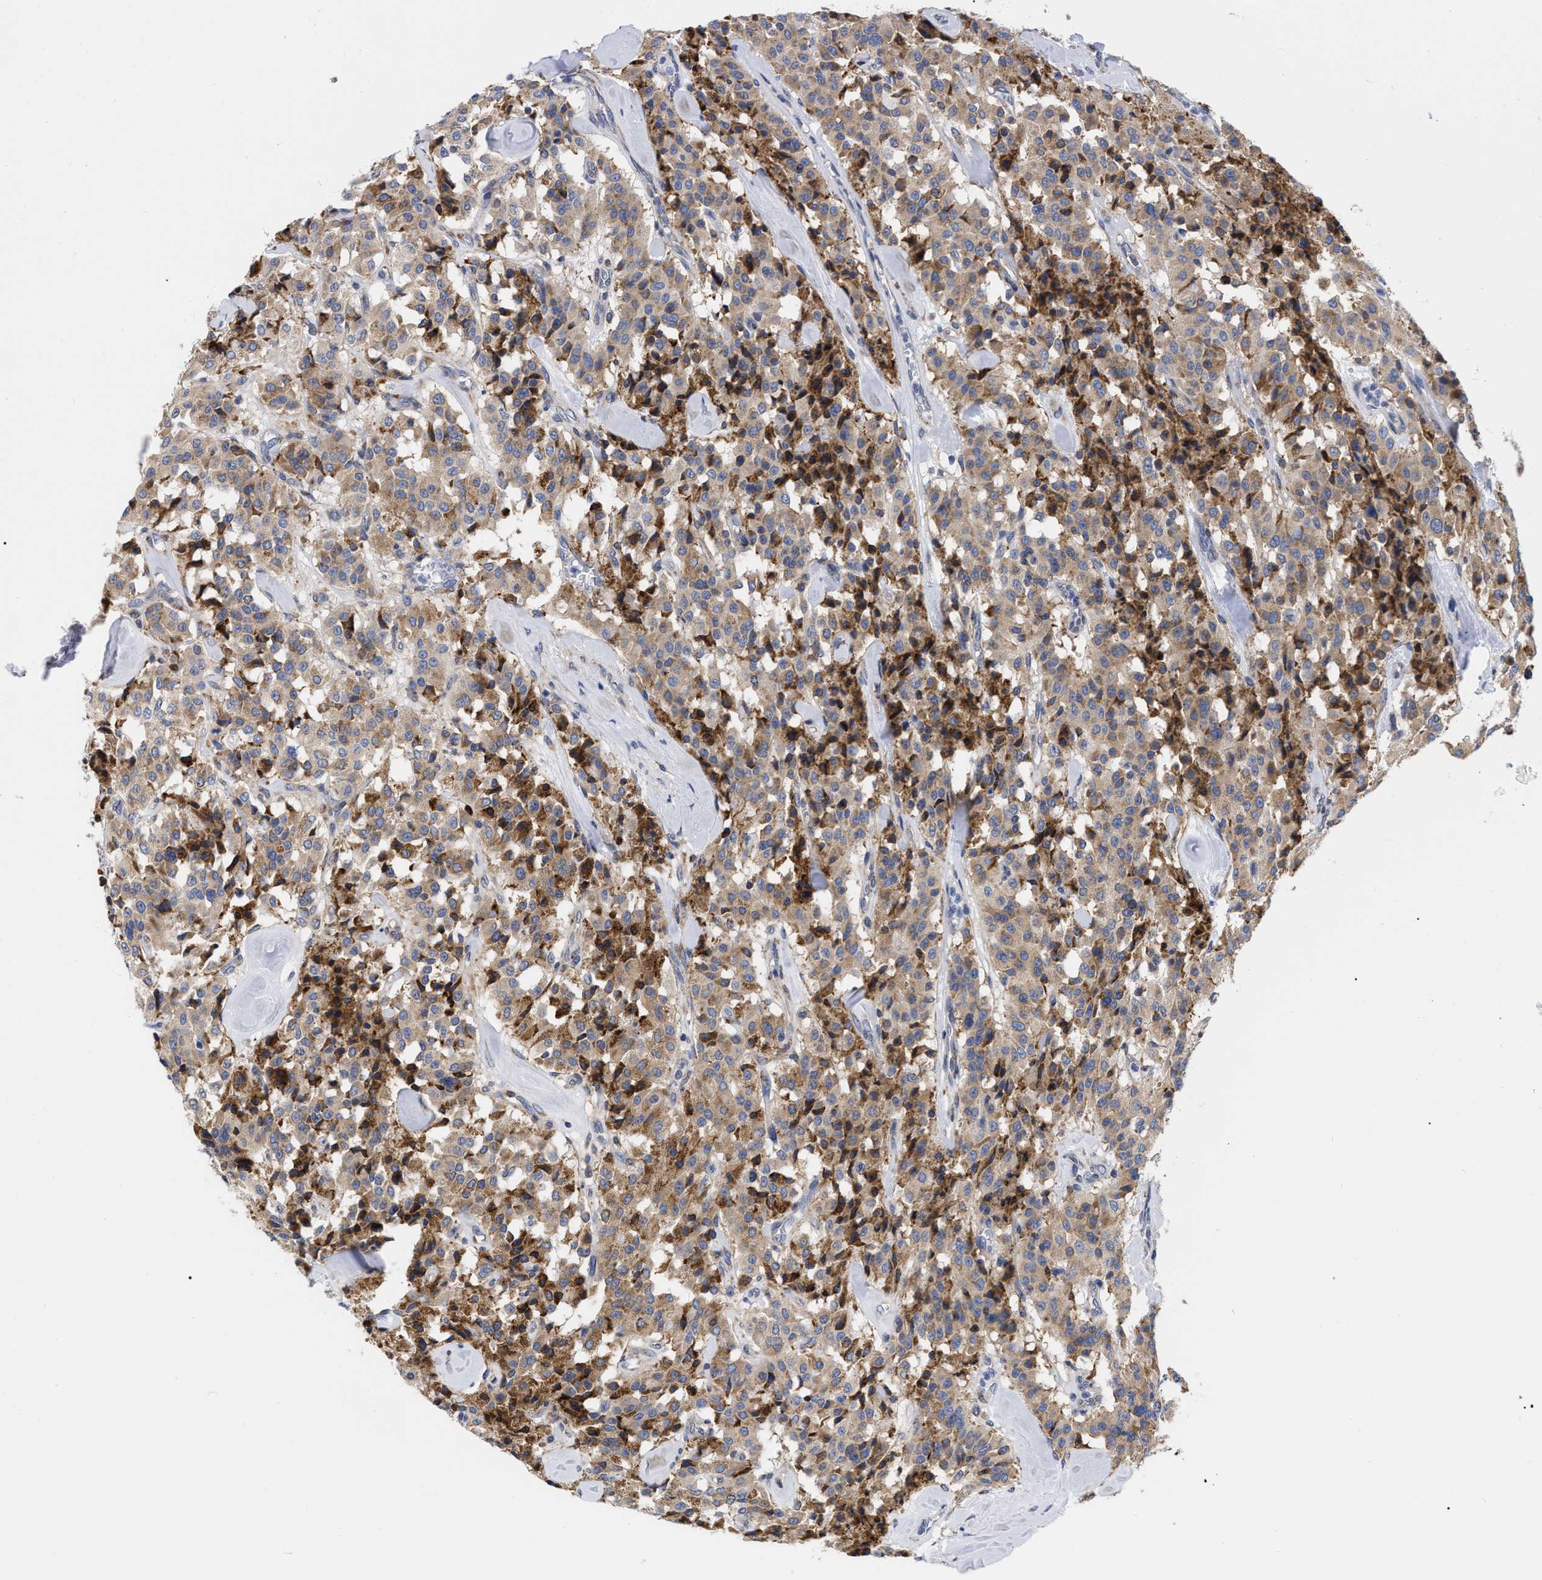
{"staining": {"intensity": "moderate", "quantity": ">75%", "location": "cytoplasmic/membranous"}, "tissue": "carcinoid", "cell_type": "Tumor cells", "image_type": "cancer", "snomed": [{"axis": "morphology", "description": "Carcinoid, malignant, NOS"}, {"axis": "topography", "description": "Lung"}], "caption": "Human carcinoid stained with a brown dye displays moderate cytoplasmic/membranous positive positivity in about >75% of tumor cells.", "gene": "CFAP298", "patient": {"sex": "male", "age": 30}}